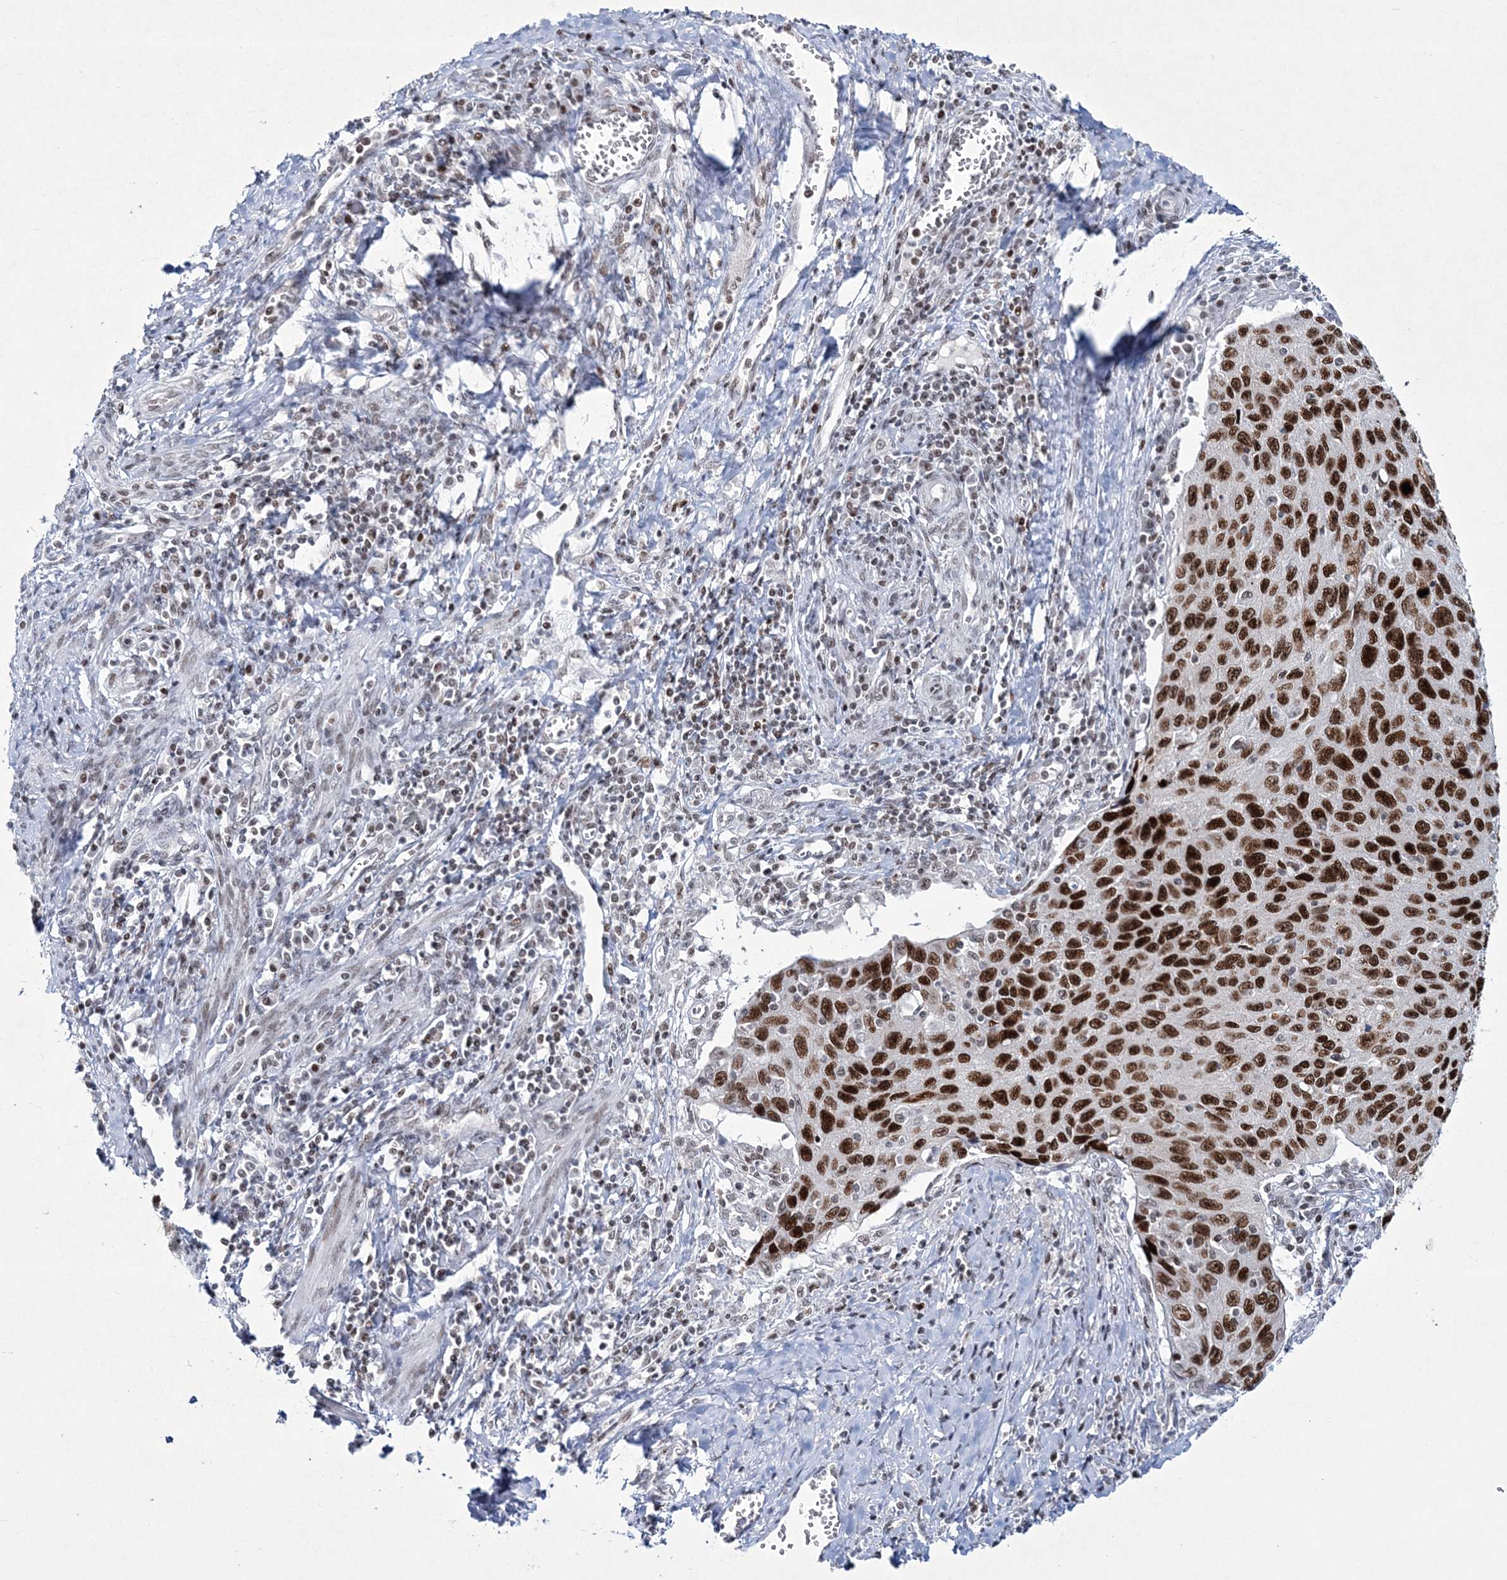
{"staining": {"intensity": "strong", "quantity": ">75%", "location": "nuclear"}, "tissue": "cervical cancer", "cell_type": "Tumor cells", "image_type": "cancer", "snomed": [{"axis": "morphology", "description": "Squamous cell carcinoma, NOS"}, {"axis": "topography", "description": "Cervix"}], "caption": "This is a photomicrograph of IHC staining of cervical cancer, which shows strong staining in the nuclear of tumor cells.", "gene": "LRRFIP2", "patient": {"sex": "female", "age": 53}}